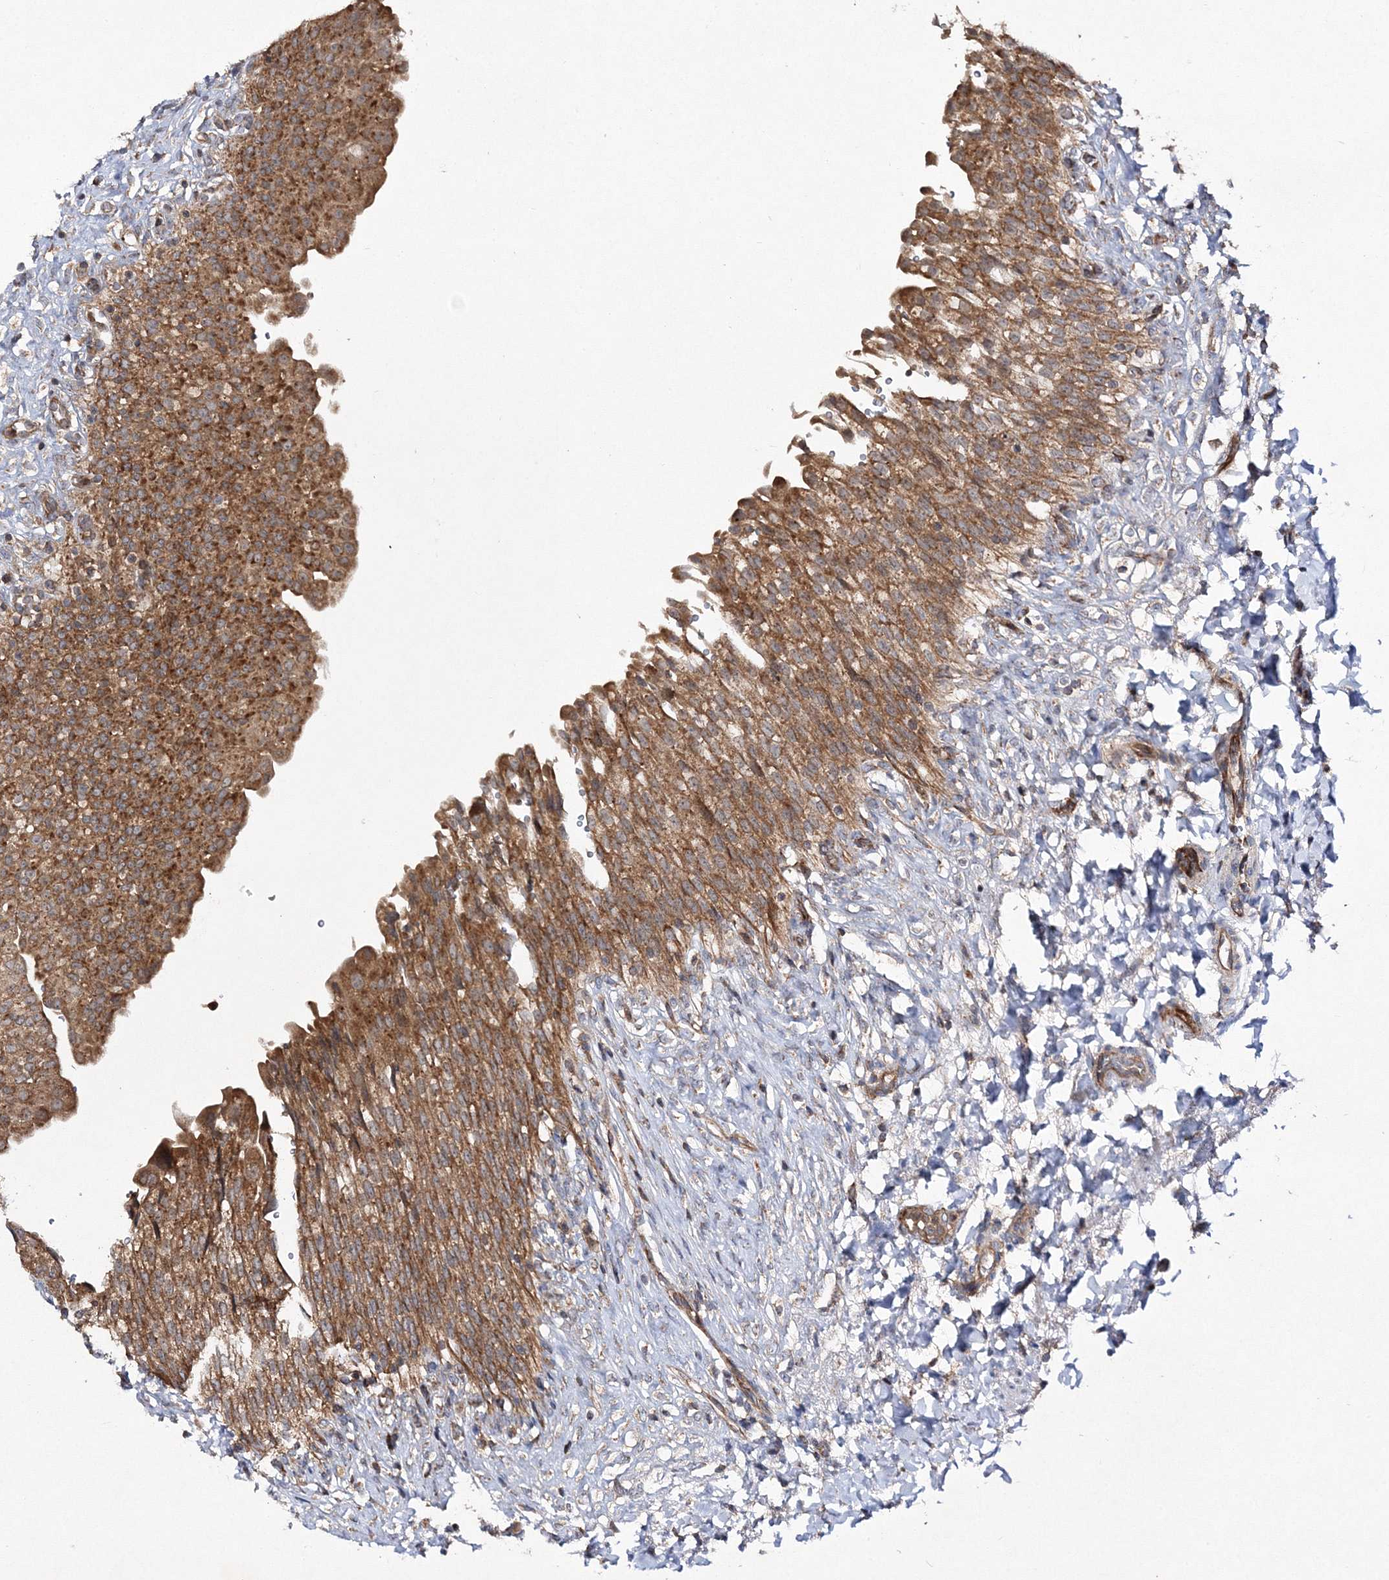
{"staining": {"intensity": "moderate", "quantity": "25%-75%", "location": "cytoplasmic/membranous"}, "tissue": "urinary bladder", "cell_type": "Urothelial cells", "image_type": "normal", "snomed": [{"axis": "morphology", "description": "Urothelial carcinoma, High grade"}, {"axis": "topography", "description": "Urinary bladder"}], "caption": "Approximately 25%-75% of urothelial cells in unremarkable urinary bladder reveal moderate cytoplasmic/membranous protein positivity as visualized by brown immunohistochemical staining.", "gene": "DNAJC13", "patient": {"sex": "male", "age": 46}}